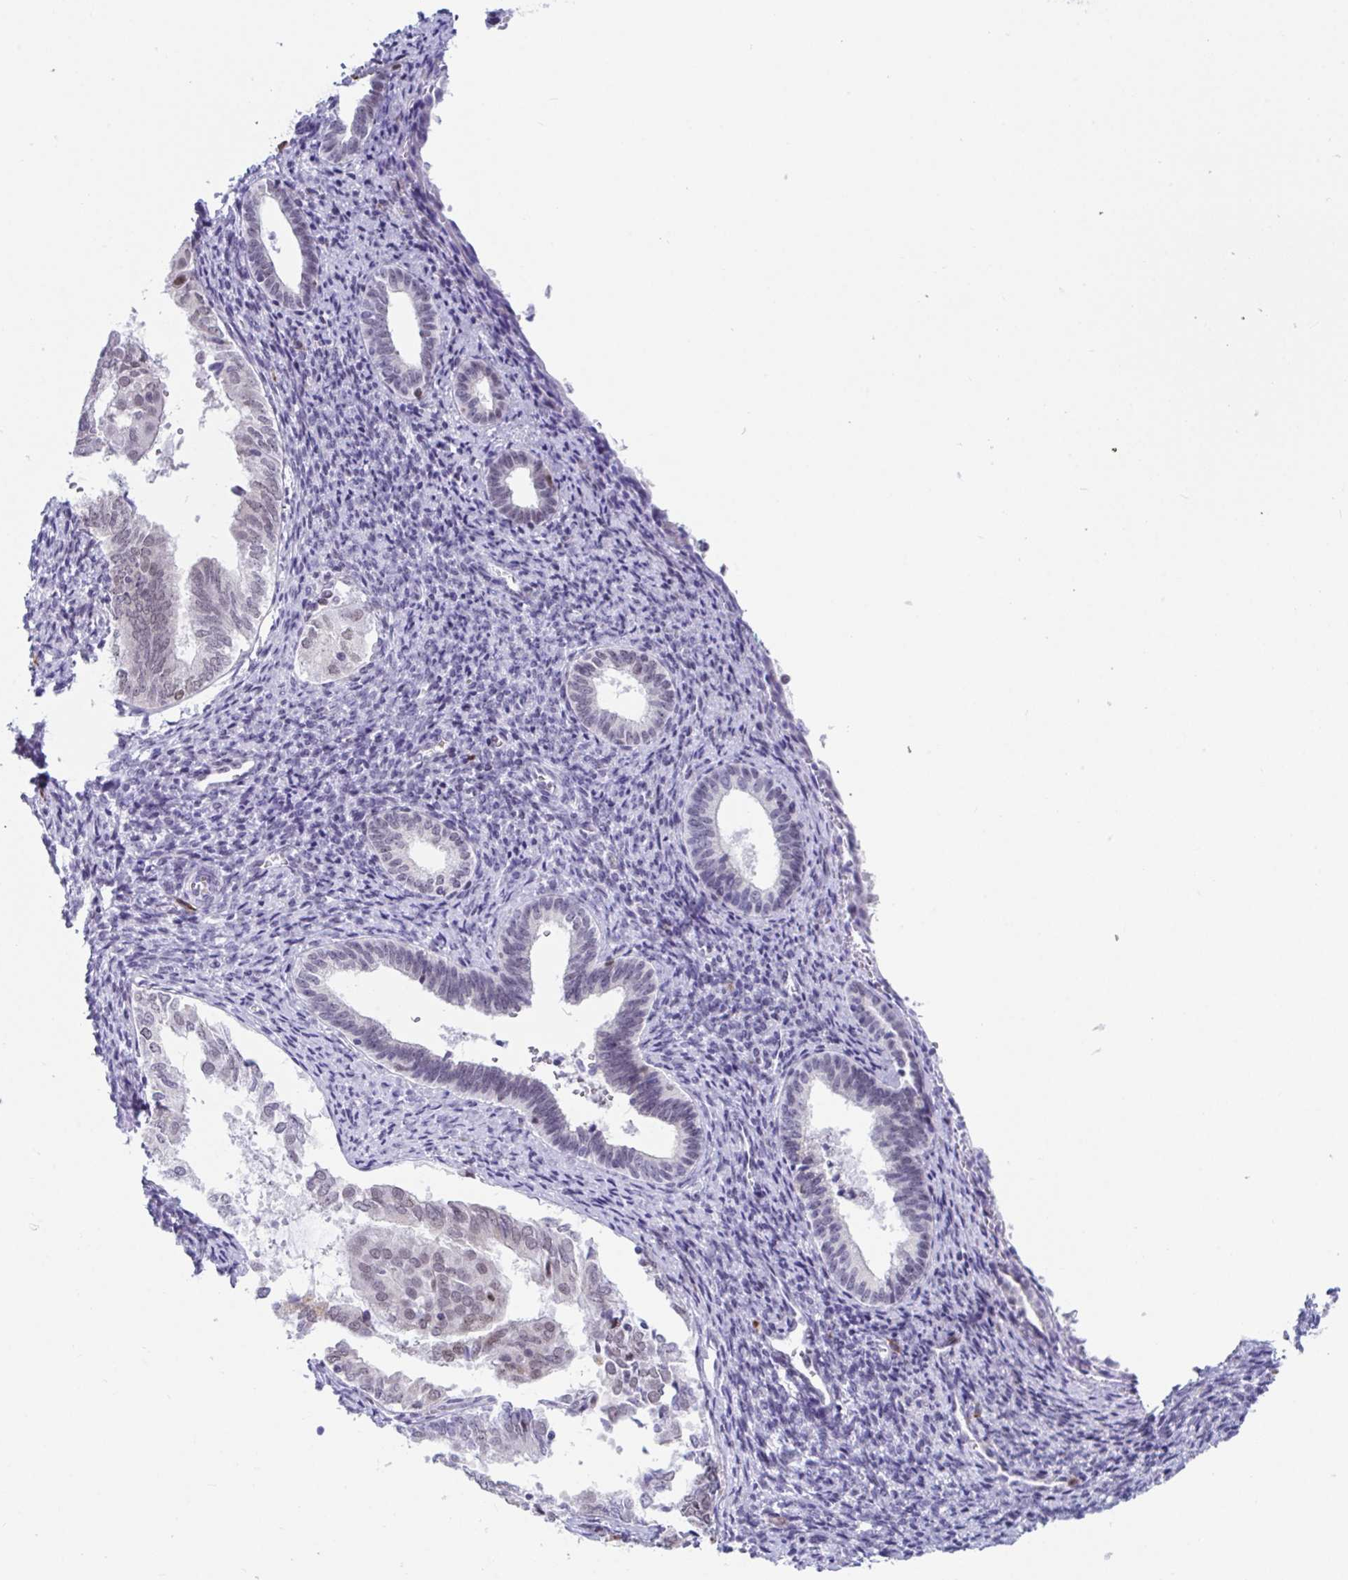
{"staining": {"intensity": "negative", "quantity": "none", "location": "none"}, "tissue": "endometrium", "cell_type": "Cells in endometrial stroma", "image_type": "normal", "snomed": [{"axis": "morphology", "description": "Normal tissue, NOS"}, {"axis": "topography", "description": "Endometrium"}], "caption": "Immunohistochemistry (IHC) micrograph of normal endometrium: endometrium stained with DAB (3,3'-diaminobenzidine) demonstrates no significant protein expression in cells in endometrial stroma.", "gene": "WDR72", "patient": {"sex": "female", "age": 50}}